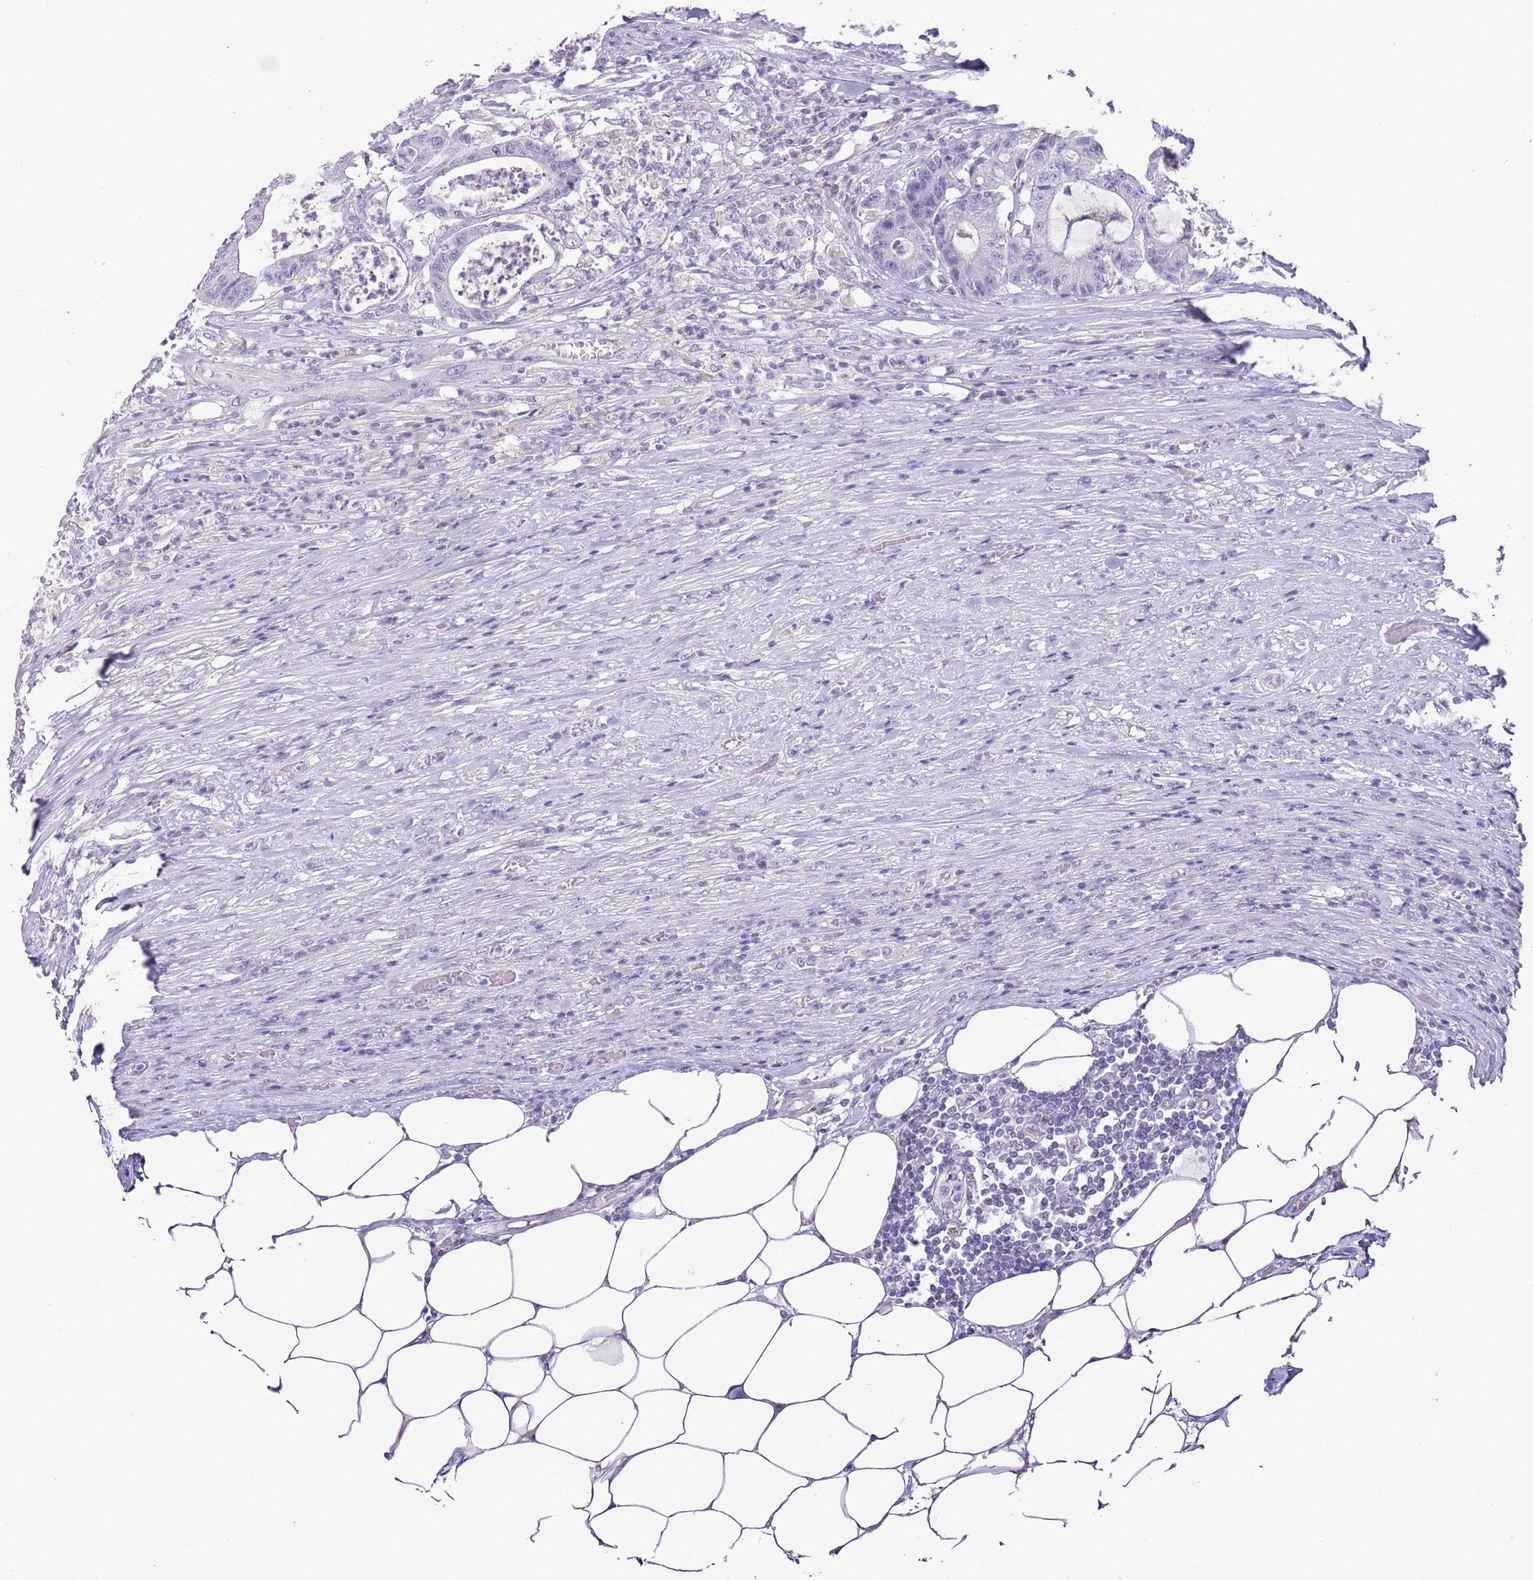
{"staining": {"intensity": "negative", "quantity": "none", "location": "none"}, "tissue": "colorectal cancer", "cell_type": "Tumor cells", "image_type": "cancer", "snomed": [{"axis": "morphology", "description": "Adenocarcinoma, NOS"}, {"axis": "topography", "description": "Colon"}], "caption": "IHC histopathology image of neoplastic tissue: human adenocarcinoma (colorectal) stained with DAB (3,3'-diaminobenzidine) demonstrates no significant protein expression in tumor cells.", "gene": "ZNF697", "patient": {"sex": "female", "age": 84}}